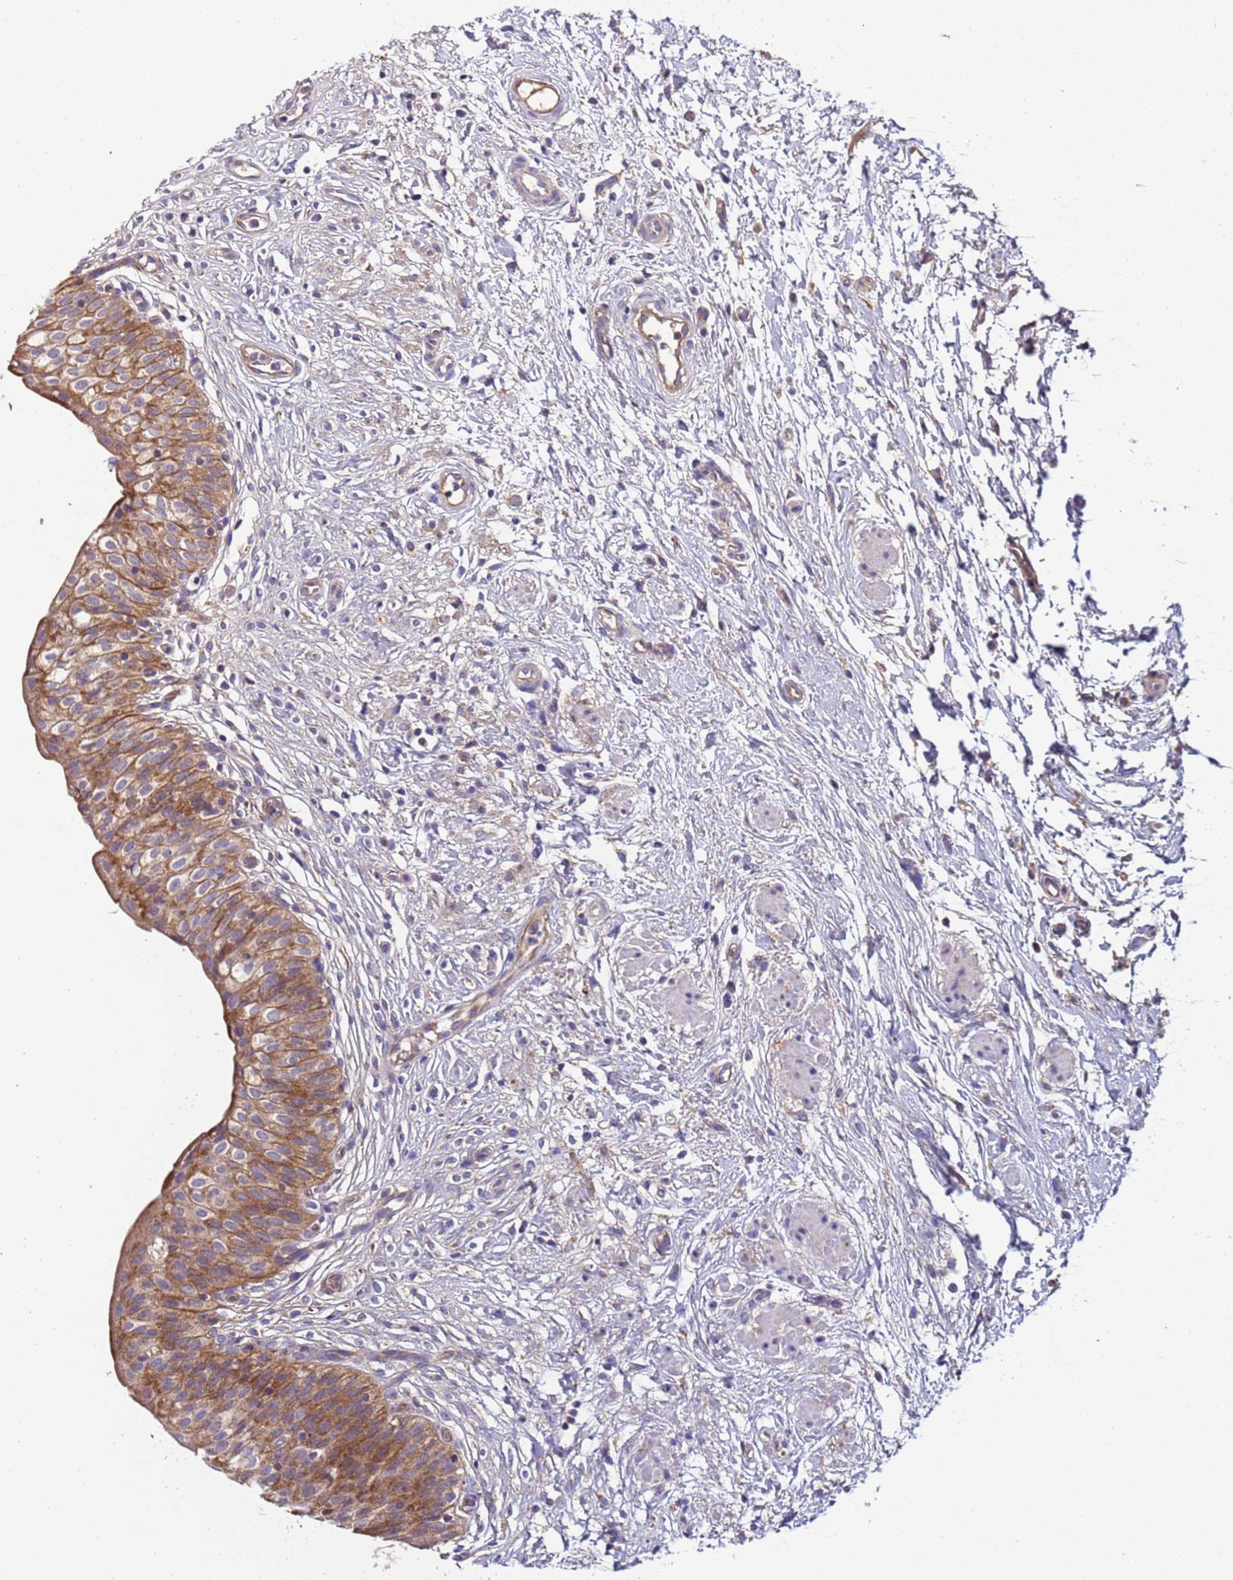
{"staining": {"intensity": "moderate", "quantity": ">75%", "location": "cytoplasmic/membranous"}, "tissue": "urinary bladder", "cell_type": "Urothelial cells", "image_type": "normal", "snomed": [{"axis": "morphology", "description": "Normal tissue, NOS"}, {"axis": "topography", "description": "Urinary bladder"}], "caption": "Immunohistochemistry (IHC) photomicrograph of normal urinary bladder: human urinary bladder stained using immunohistochemistry displays medium levels of moderate protein expression localized specifically in the cytoplasmic/membranous of urothelial cells, appearing as a cytoplasmic/membranous brown color.", "gene": "TMEM126A", "patient": {"sex": "male", "age": 55}}